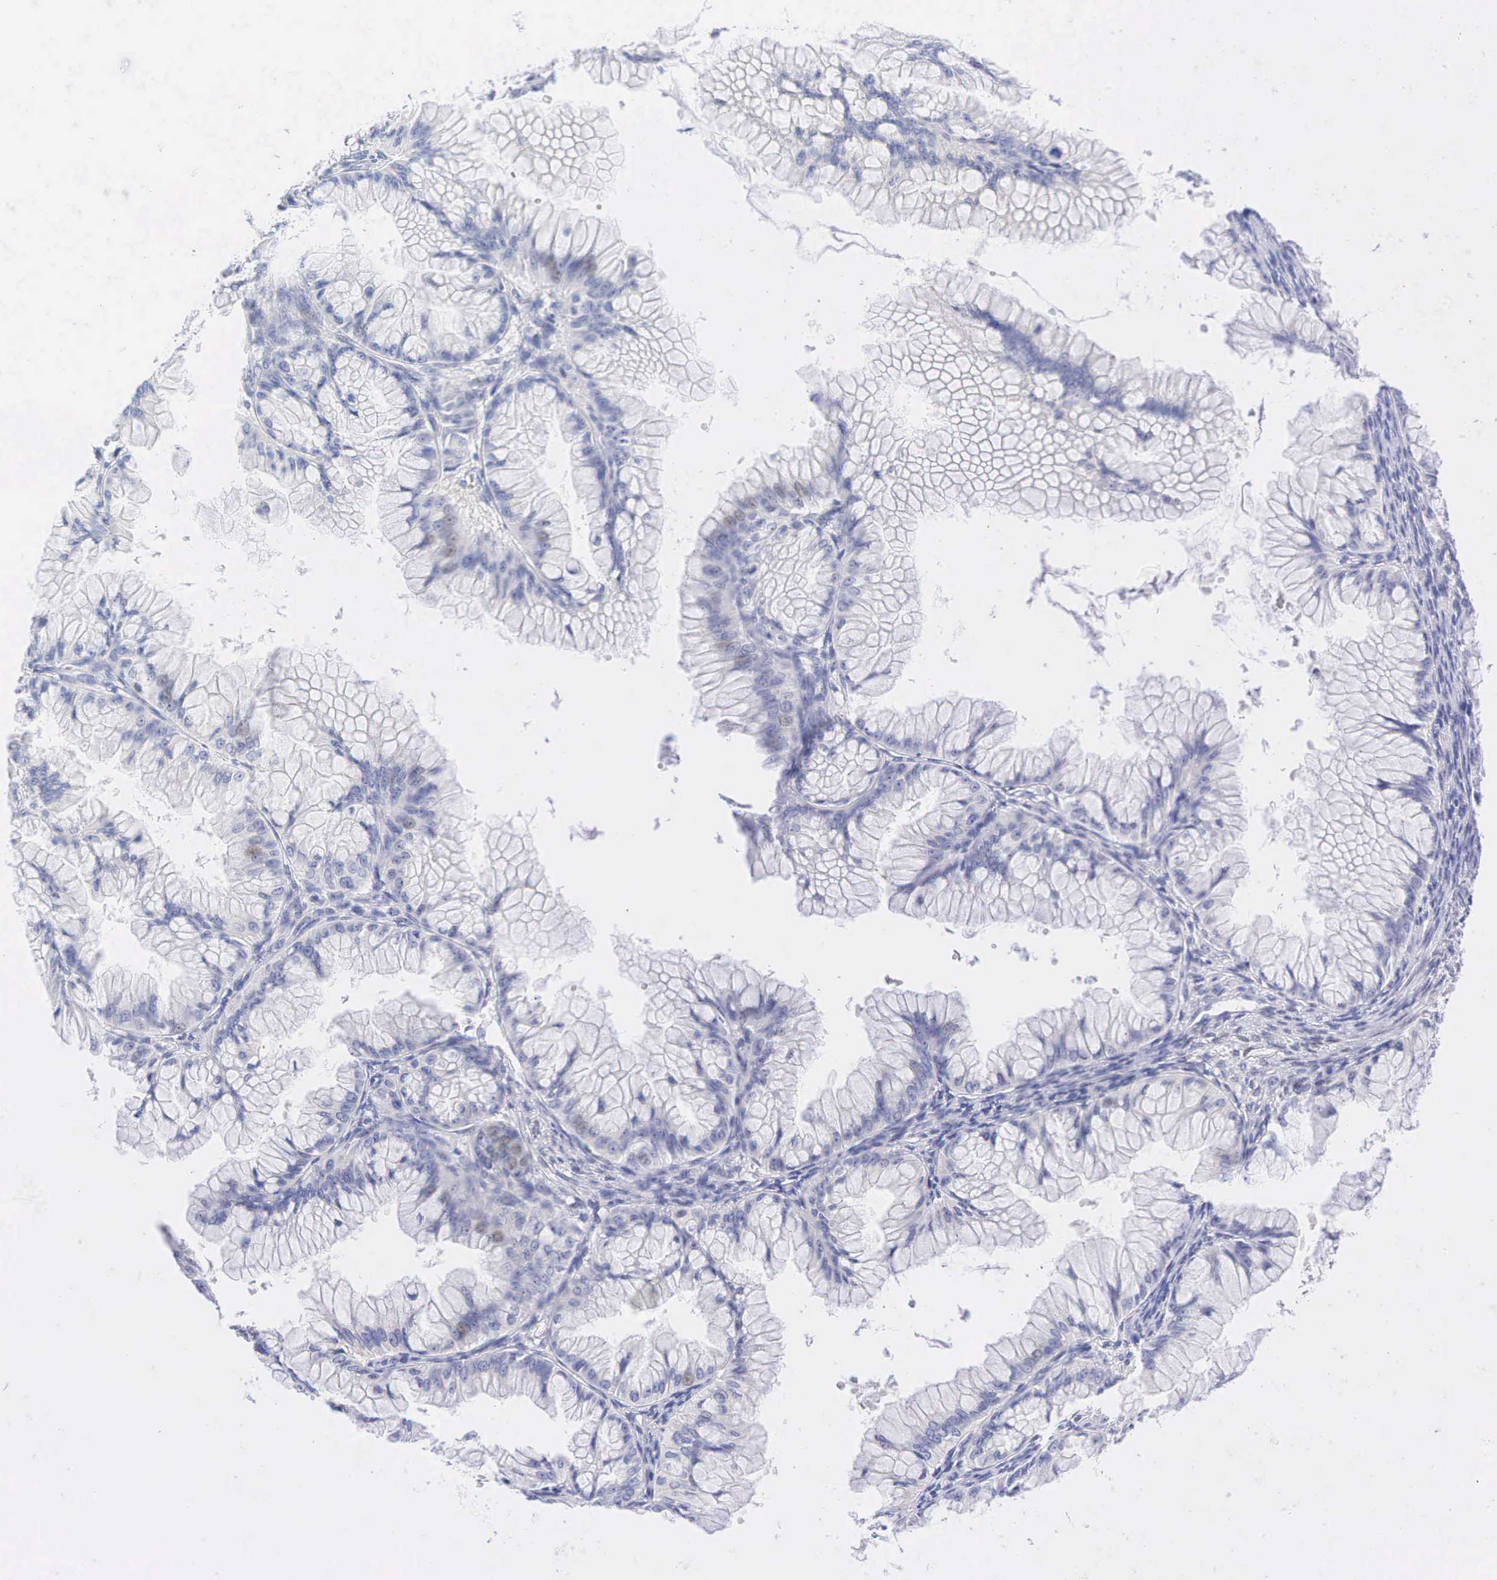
{"staining": {"intensity": "negative", "quantity": "none", "location": "none"}, "tissue": "ovarian cancer", "cell_type": "Tumor cells", "image_type": "cancer", "snomed": [{"axis": "morphology", "description": "Cystadenocarcinoma, mucinous, NOS"}, {"axis": "topography", "description": "Ovary"}], "caption": "Immunohistochemistry of human ovarian cancer shows no expression in tumor cells. The staining was performed using DAB to visualize the protein expression in brown, while the nuclei were stained in blue with hematoxylin (Magnification: 20x).", "gene": "AR", "patient": {"sex": "female", "age": 63}}